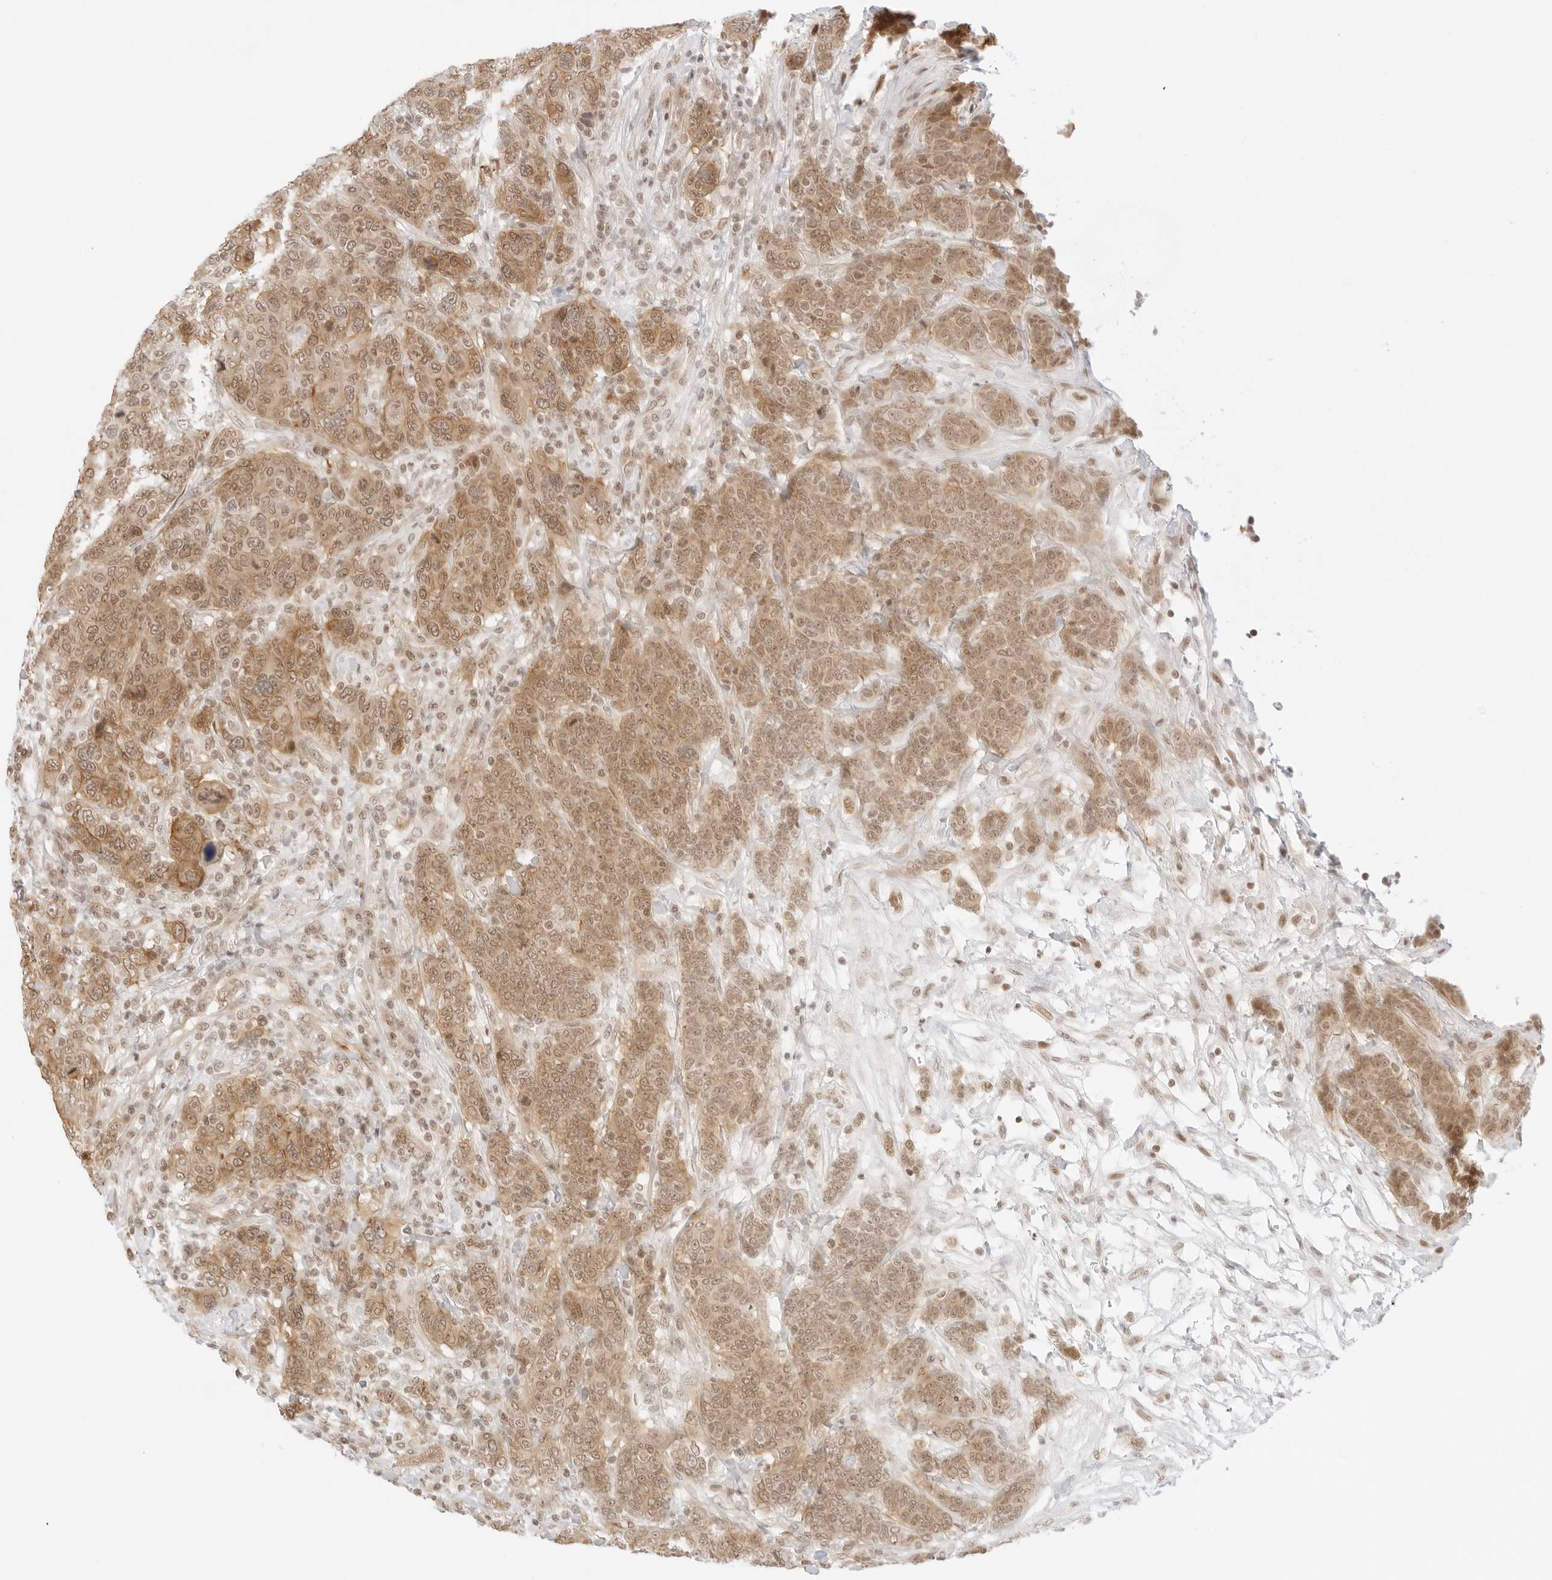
{"staining": {"intensity": "moderate", "quantity": ">75%", "location": "cytoplasmic/membranous,nuclear"}, "tissue": "breast cancer", "cell_type": "Tumor cells", "image_type": "cancer", "snomed": [{"axis": "morphology", "description": "Duct carcinoma"}, {"axis": "topography", "description": "Breast"}], "caption": "Human breast intraductal carcinoma stained with a protein marker displays moderate staining in tumor cells.", "gene": "GNAS", "patient": {"sex": "female", "age": 37}}